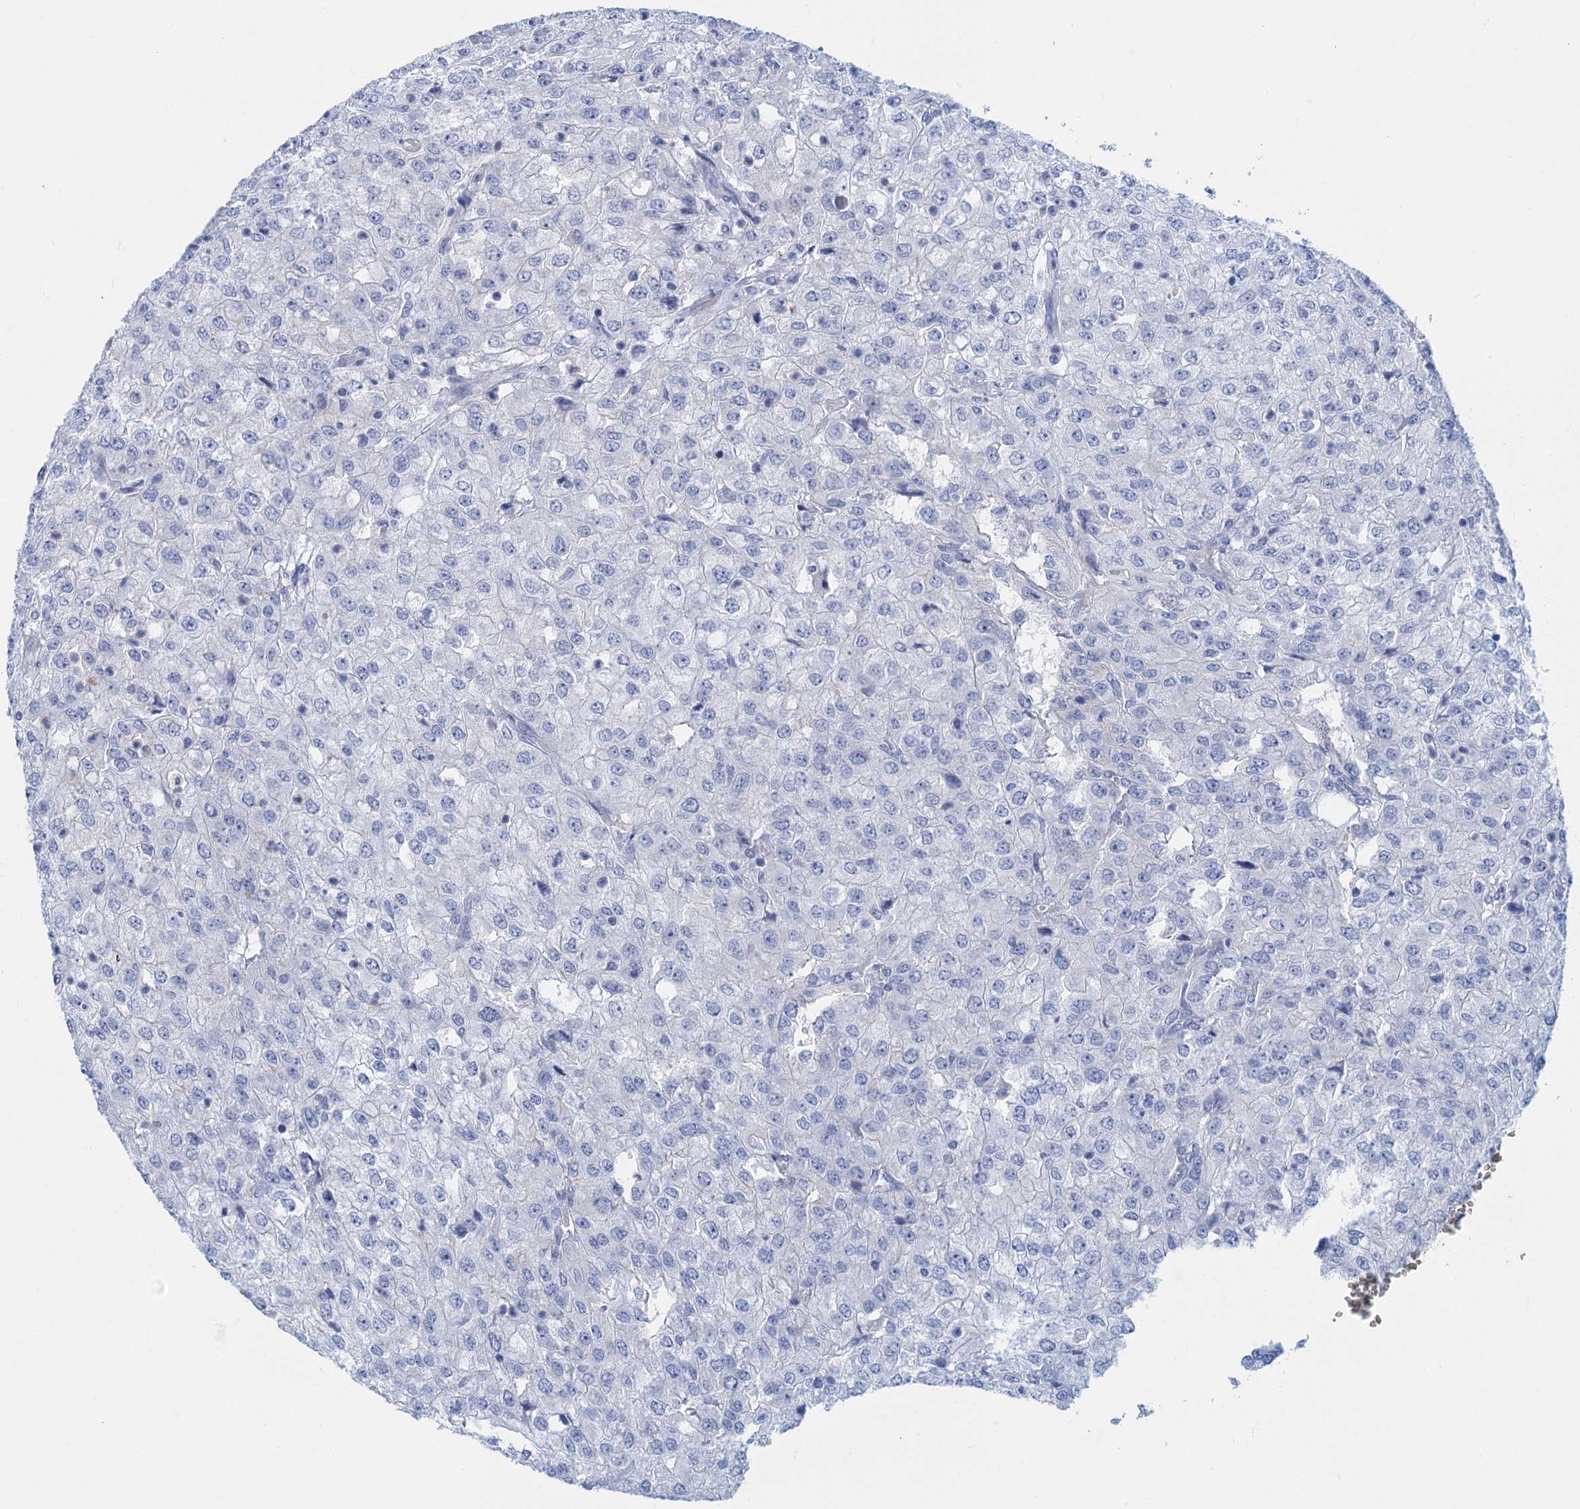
{"staining": {"intensity": "negative", "quantity": "none", "location": "none"}, "tissue": "renal cancer", "cell_type": "Tumor cells", "image_type": "cancer", "snomed": [{"axis": "morphology", "description": "Adenocarcinoma, NOS"}, {"axis": "topography", "description": "Kidney"}], "caption": "IHC micrograph of human renal adenocarcinoma stained for a protein (brown), which reveals no expression in tumor cells.", "gene": "CALML5", "patient": {"sex": "female", "age": 54}}